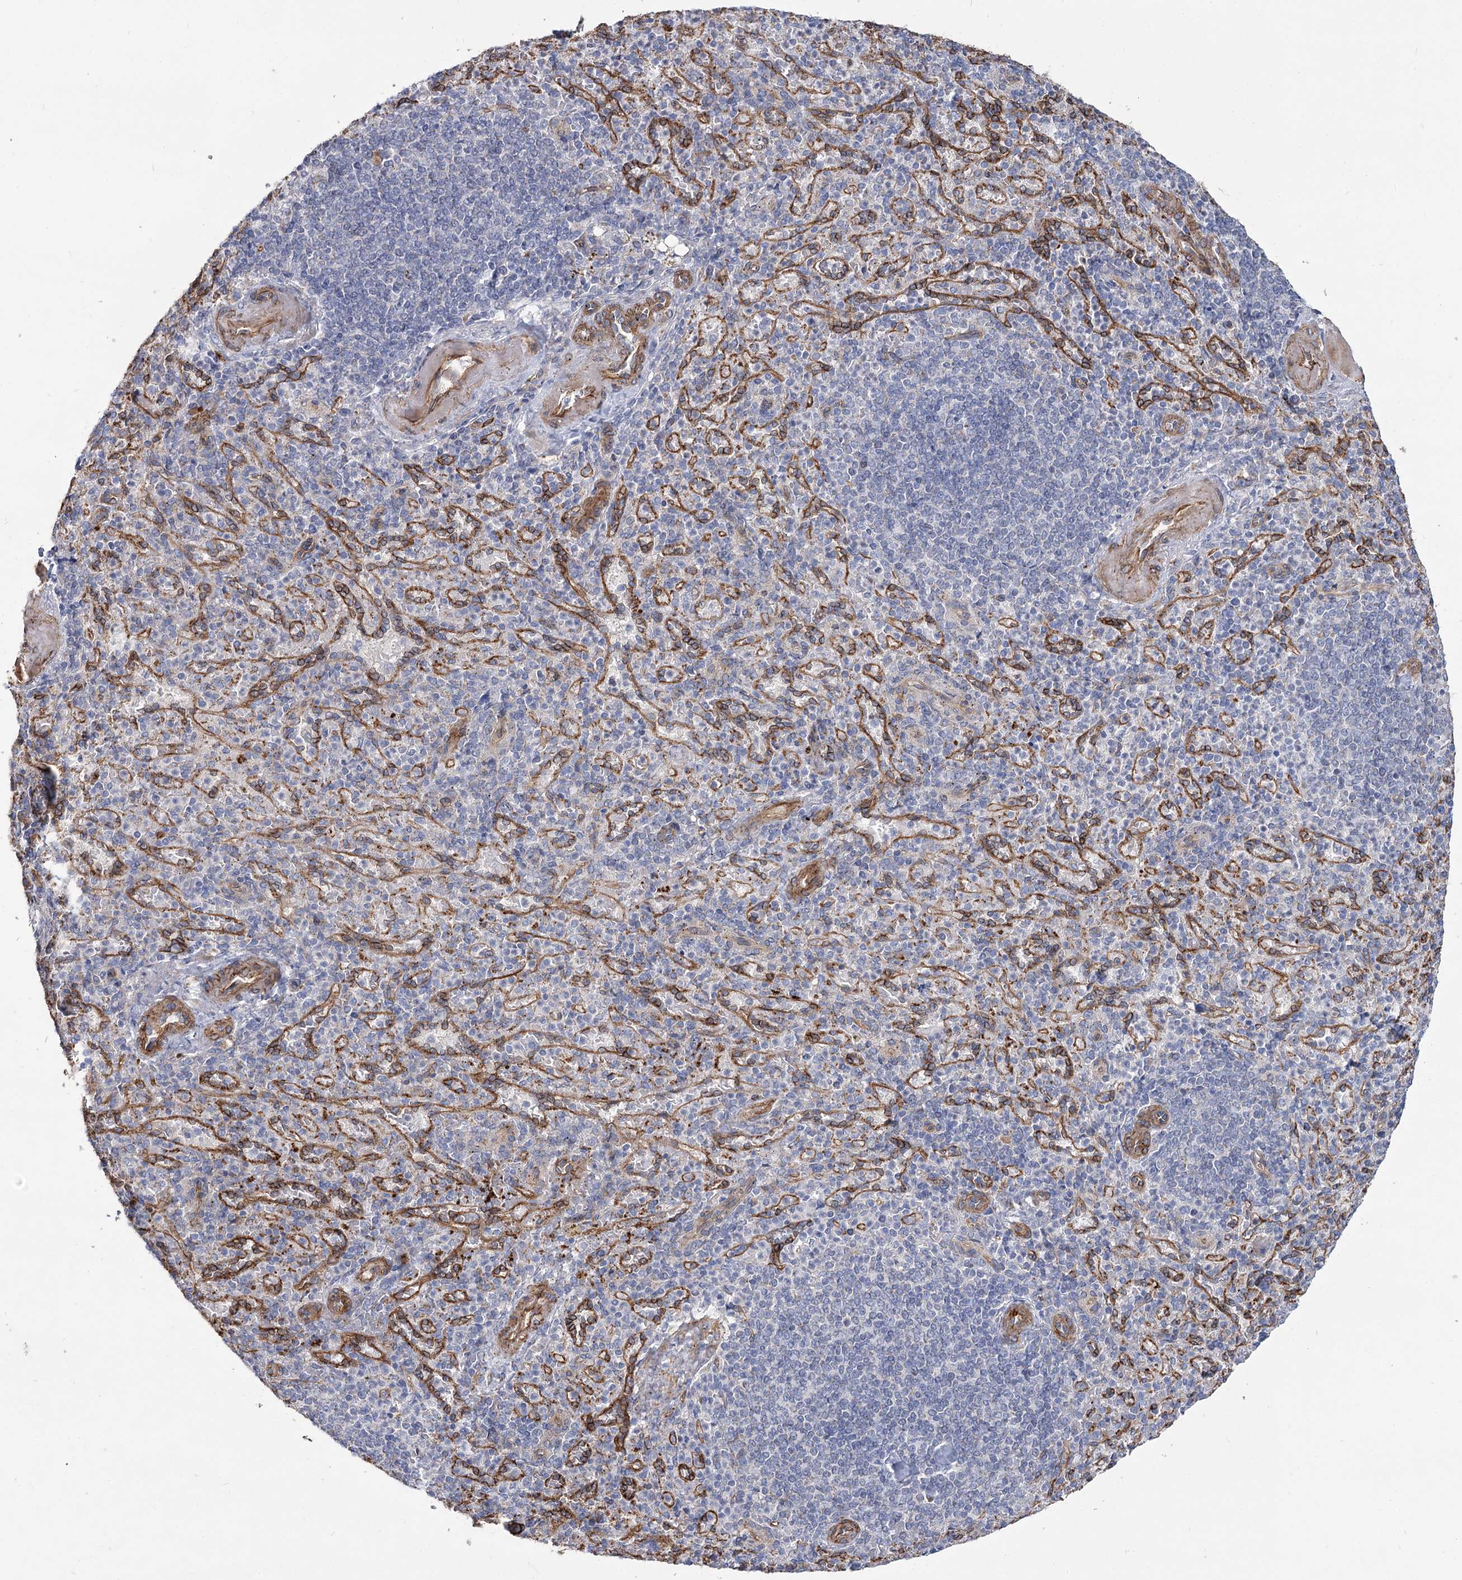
{"staining": {"intensity": "negative", "quantity": "none", "location": "none"}, "tissue": "spleen", "cell_type": "Cells in red pulp", "image_type": "normal", "snomed": [{"axis": "morphology", "description": "Normal tissue, NOS"}, {"axis": "topography", "description": "Spleen"}], "caption": "Immunohistochemistry photomicrograph of benign spleen: human spleen stained with DAB displays no significant protein positivity in cells in red pulp. The staining is performed using DAB brown chromogen with nuclei counter-stained in using hematoxylin.", "gene": "TMEM164", "patient": {"sex": "female", "age": 74}}